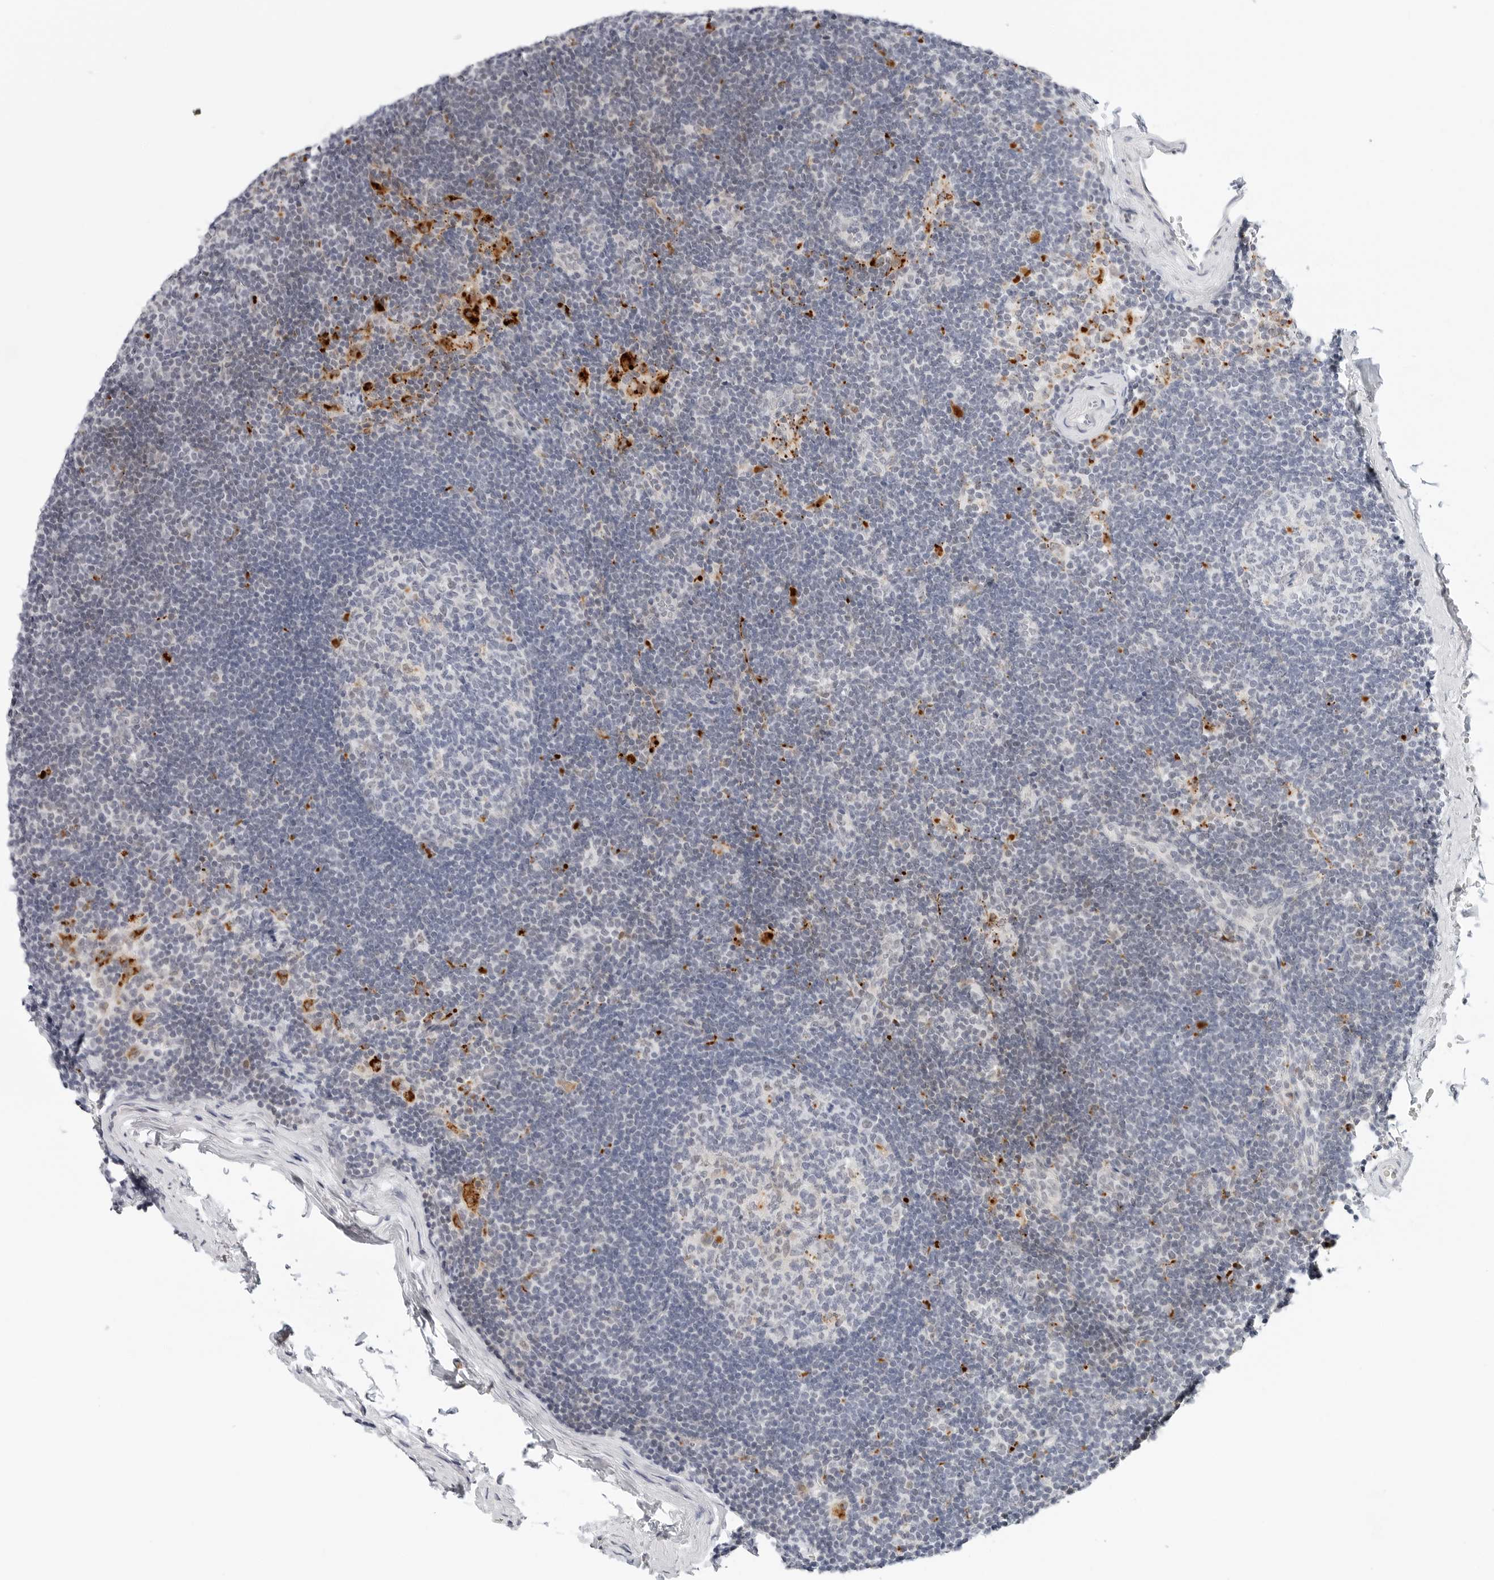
{"staining": {"intensity": "negative", "quantity": "none", "location": "none"}, "tissue": "lymph node", "cell_type": "Germinal center cells", "image_type": "normal", "snomed": [{"axis": "morphology", "description": "Normal tissue, NOS"}, {"axis": "topography", "description": "Lymph node"}], "caption": "A photomicrograph of lymph node stained for a protein demonstrates no brown staining in germinal center cells.", "gene": "TSEN2", "patient": {"sex": "female", "age": 22}}